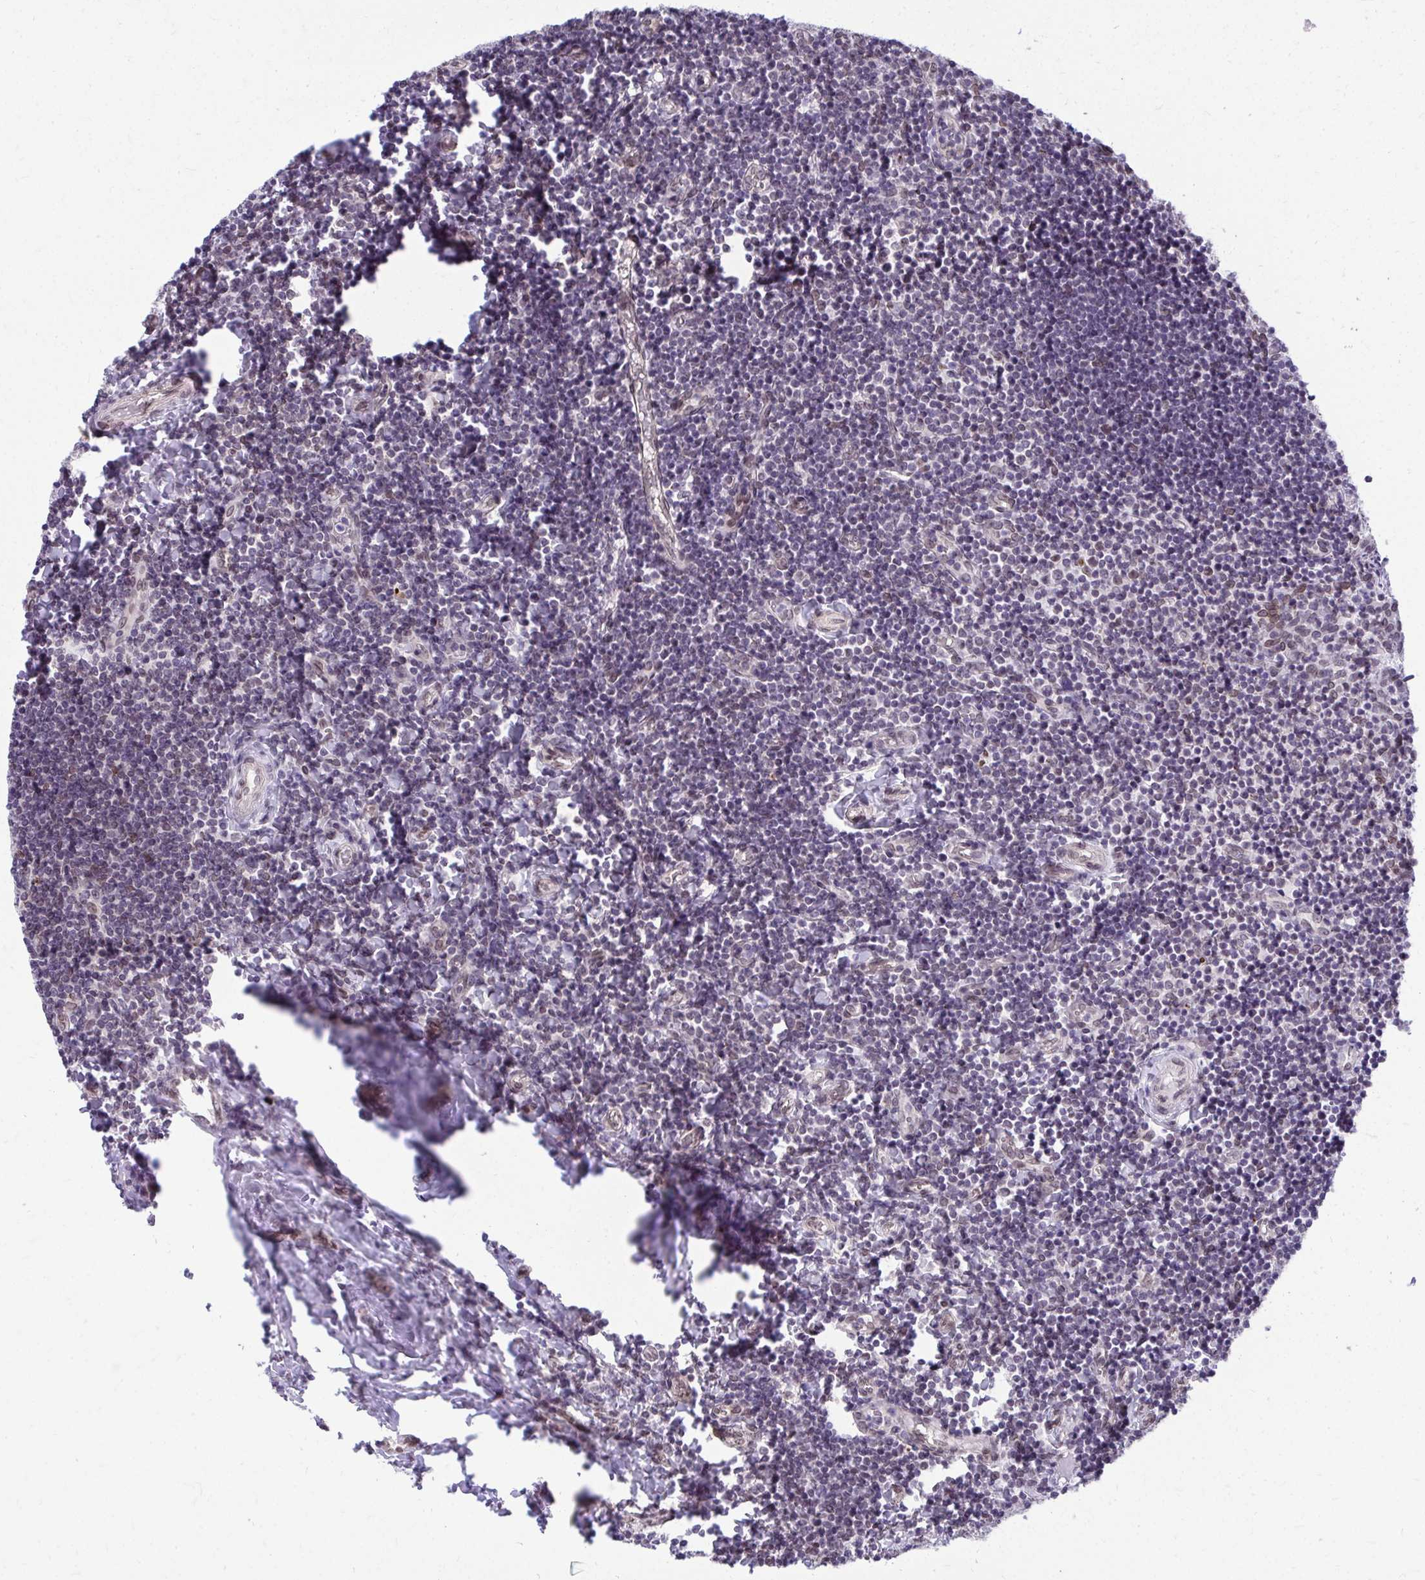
{"staining": {"intensity": "moderate", "quantity": "<25%", "location": "cytoplasmic/membranous,nuclear"}, "tissue": "tonsil", "cell_type": "Germinal center cells", "image_type": "normal", "snomed": [{"axis": "morphology", "description": "Normal tissue, NOS"}, {"axis": "topography", "description": "Tonsil"}], "caption": "Tonsil stained with IHC reveals moderate cytoplasmic/membranous,nuclear positivity in about <25% of germinal center cells.", "gene": "BANF1", "patient": {"sex": "female", "age": 10}}